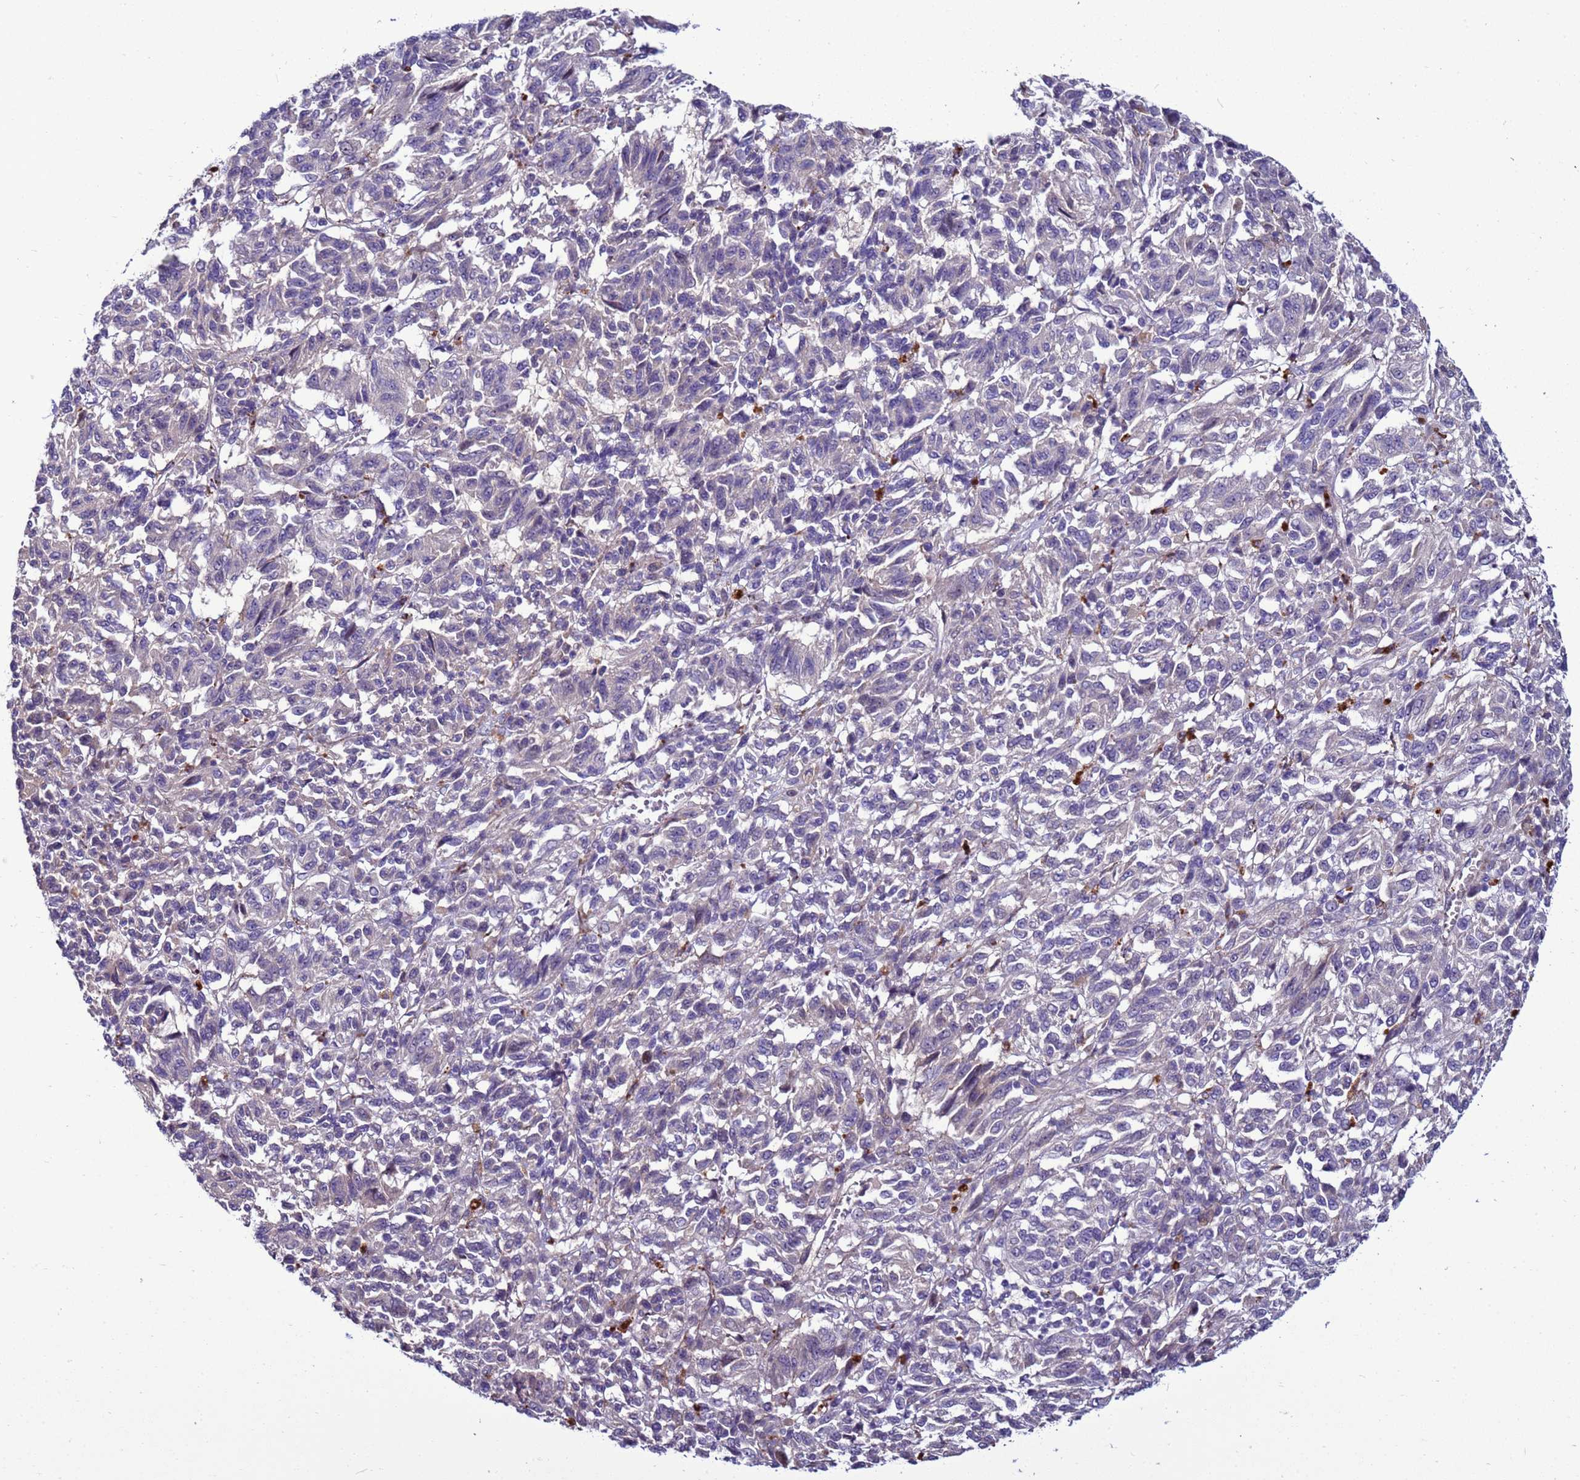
{"staining": {"intensity": "negative", "quantity": "none", "location": "none"}, "tissue": "melanoma", "cell_type": "Tumor cells", "image_type": "cancer", "snomed": [{"axis": "morphology", "description": "Malignant melanoma, Metastatic site"}, {"axis": "topography", "description": "Lung"}], "caption": "A micrograph of melanoma stained for a protein exhibits no brown staining in tumor cells. (DAB immunohistochemistry visualized using brightfield microscopy, high magnification).", "gene": "NAT2", "patient": {"sex": "male", "age": 64}}